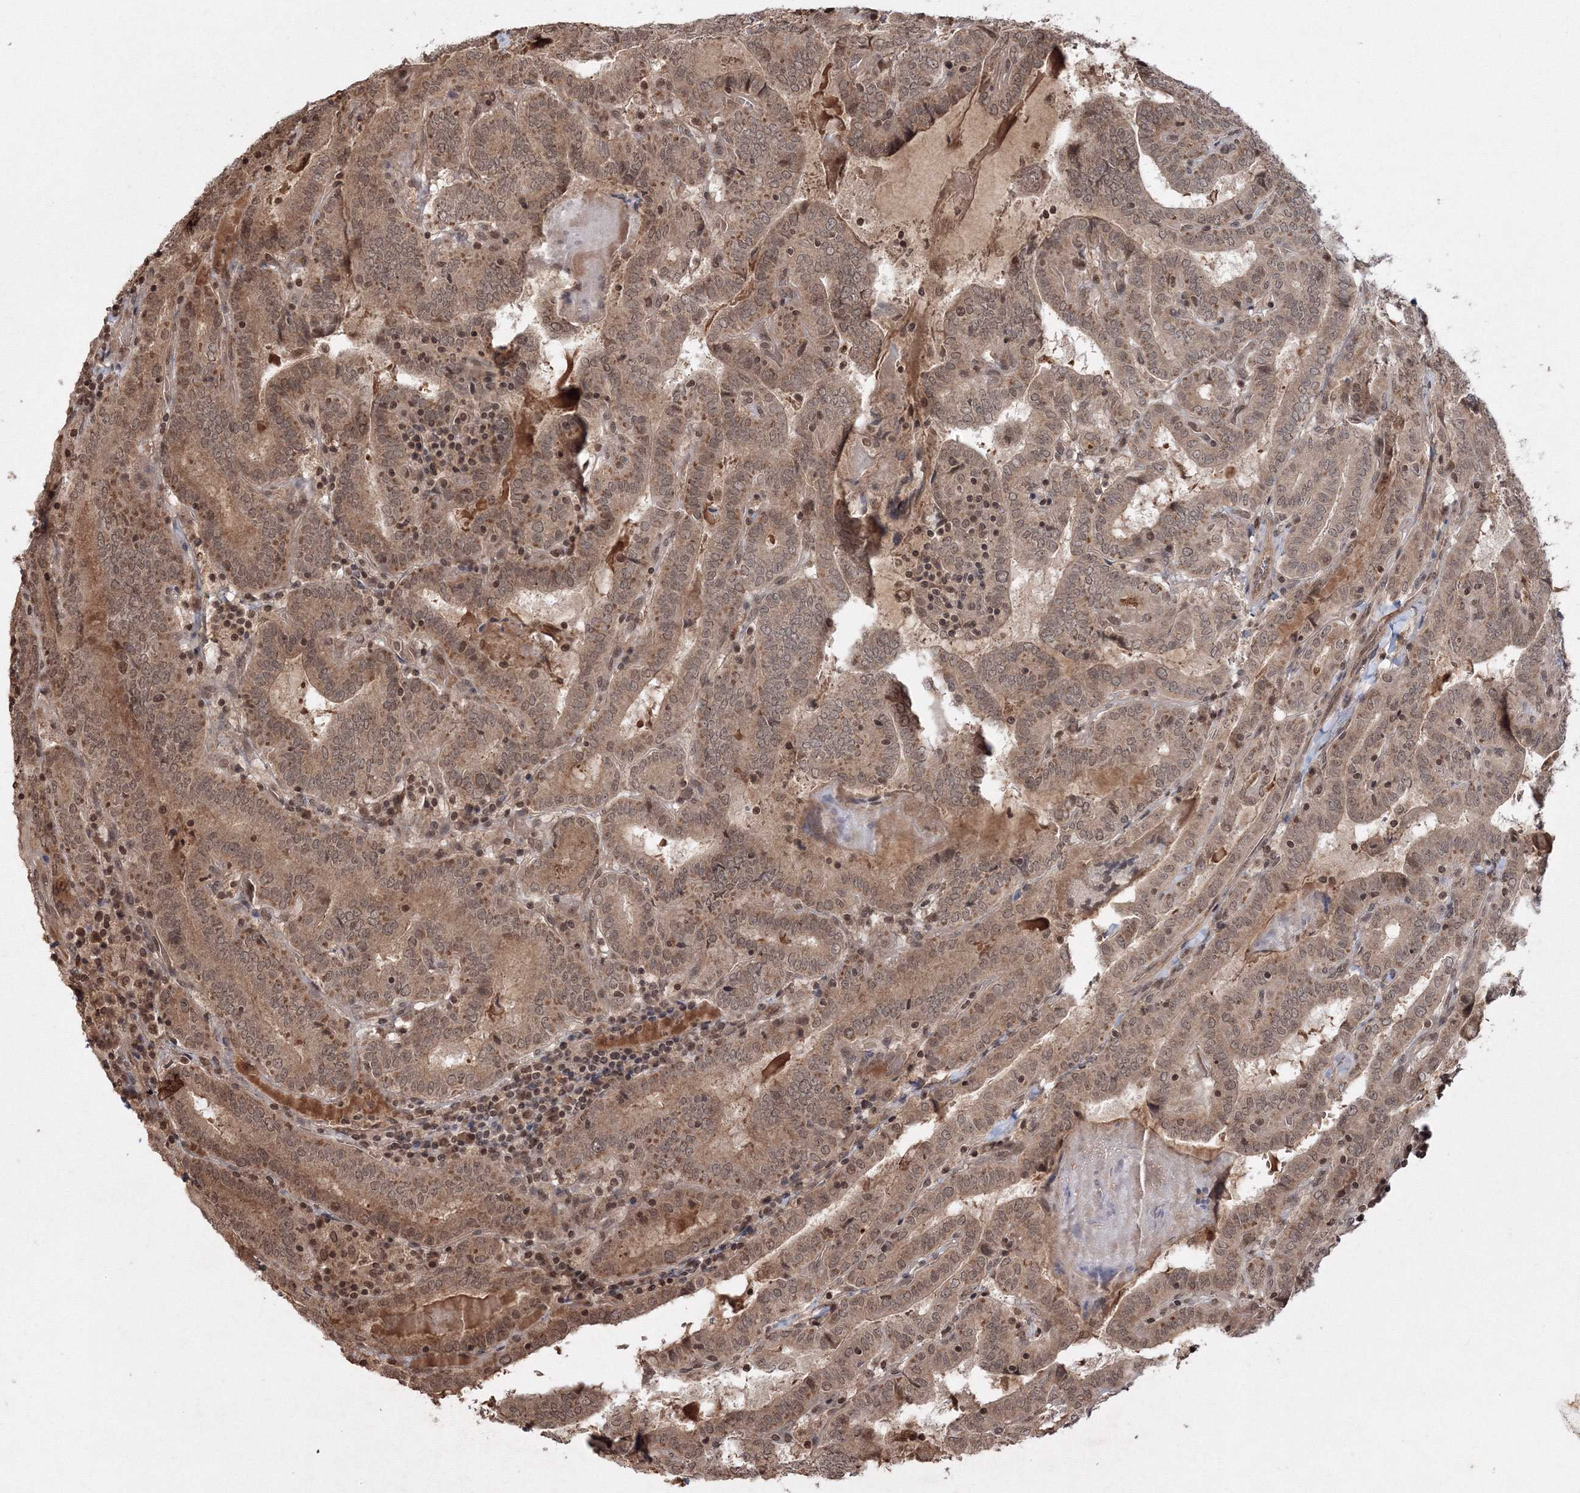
{"staining": {"intensity": "moderate", "quantity": ">75%", "location": "cytoplasmic/membranous,nuclear"}, "tissue": "thyroid cancer", "cell_type": "Tumor cells", "image_type": "cancer", "snomed": [{"axis": "morphology", "description": "Papillary adenocarcinoma, NOS"}, {"axis": "topography", "description": "Thyroid gland"}], "caption": "Protein staining of thyroid cancer tissue shows moderate cytoplasmic/membranous and nuclear positivity in approximately >75% of tumor cells.", "gene": "PEX13", "patient": {"sex": "female", "age": 72}}